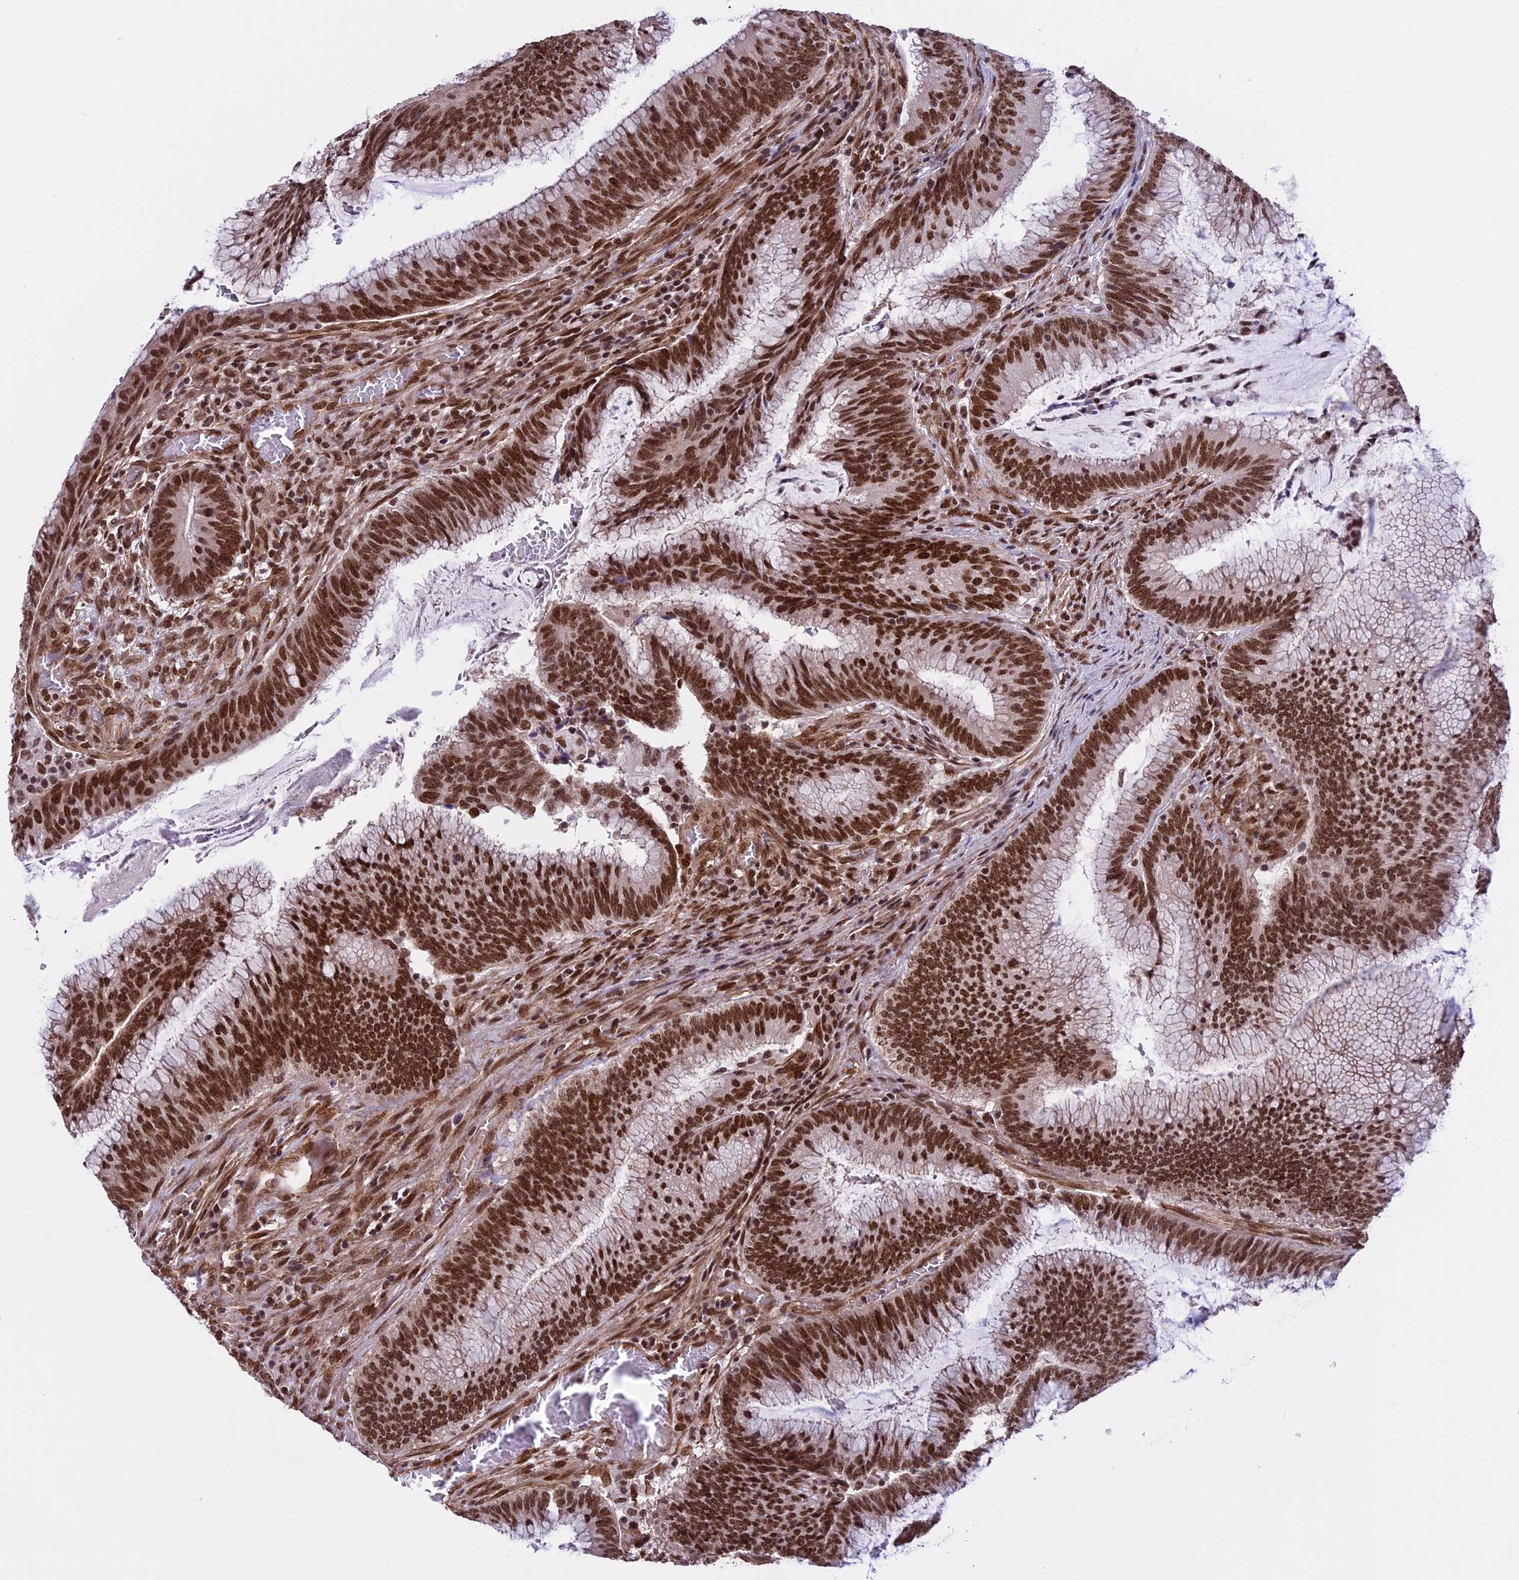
{"staining": {"intensity": "strong", "quantity": ">75%", "location": "nuclear"}, "tissue": "colorectal cancer", "cell_type": "Tumor cells", "image_type": "cancer", "snomed": [{"axis": "morphology", "description": "Adenocarcinoma, NOS"}, {"axis": "topography", "description": "Rectum"}], "caption": "Human colorectal cancer (adenocarcinoma) stained with a protein marker shows strong staining in tumor cells.", "gene": "MPHOSPH8", "patient": {"sex": "female", "age": 77}}